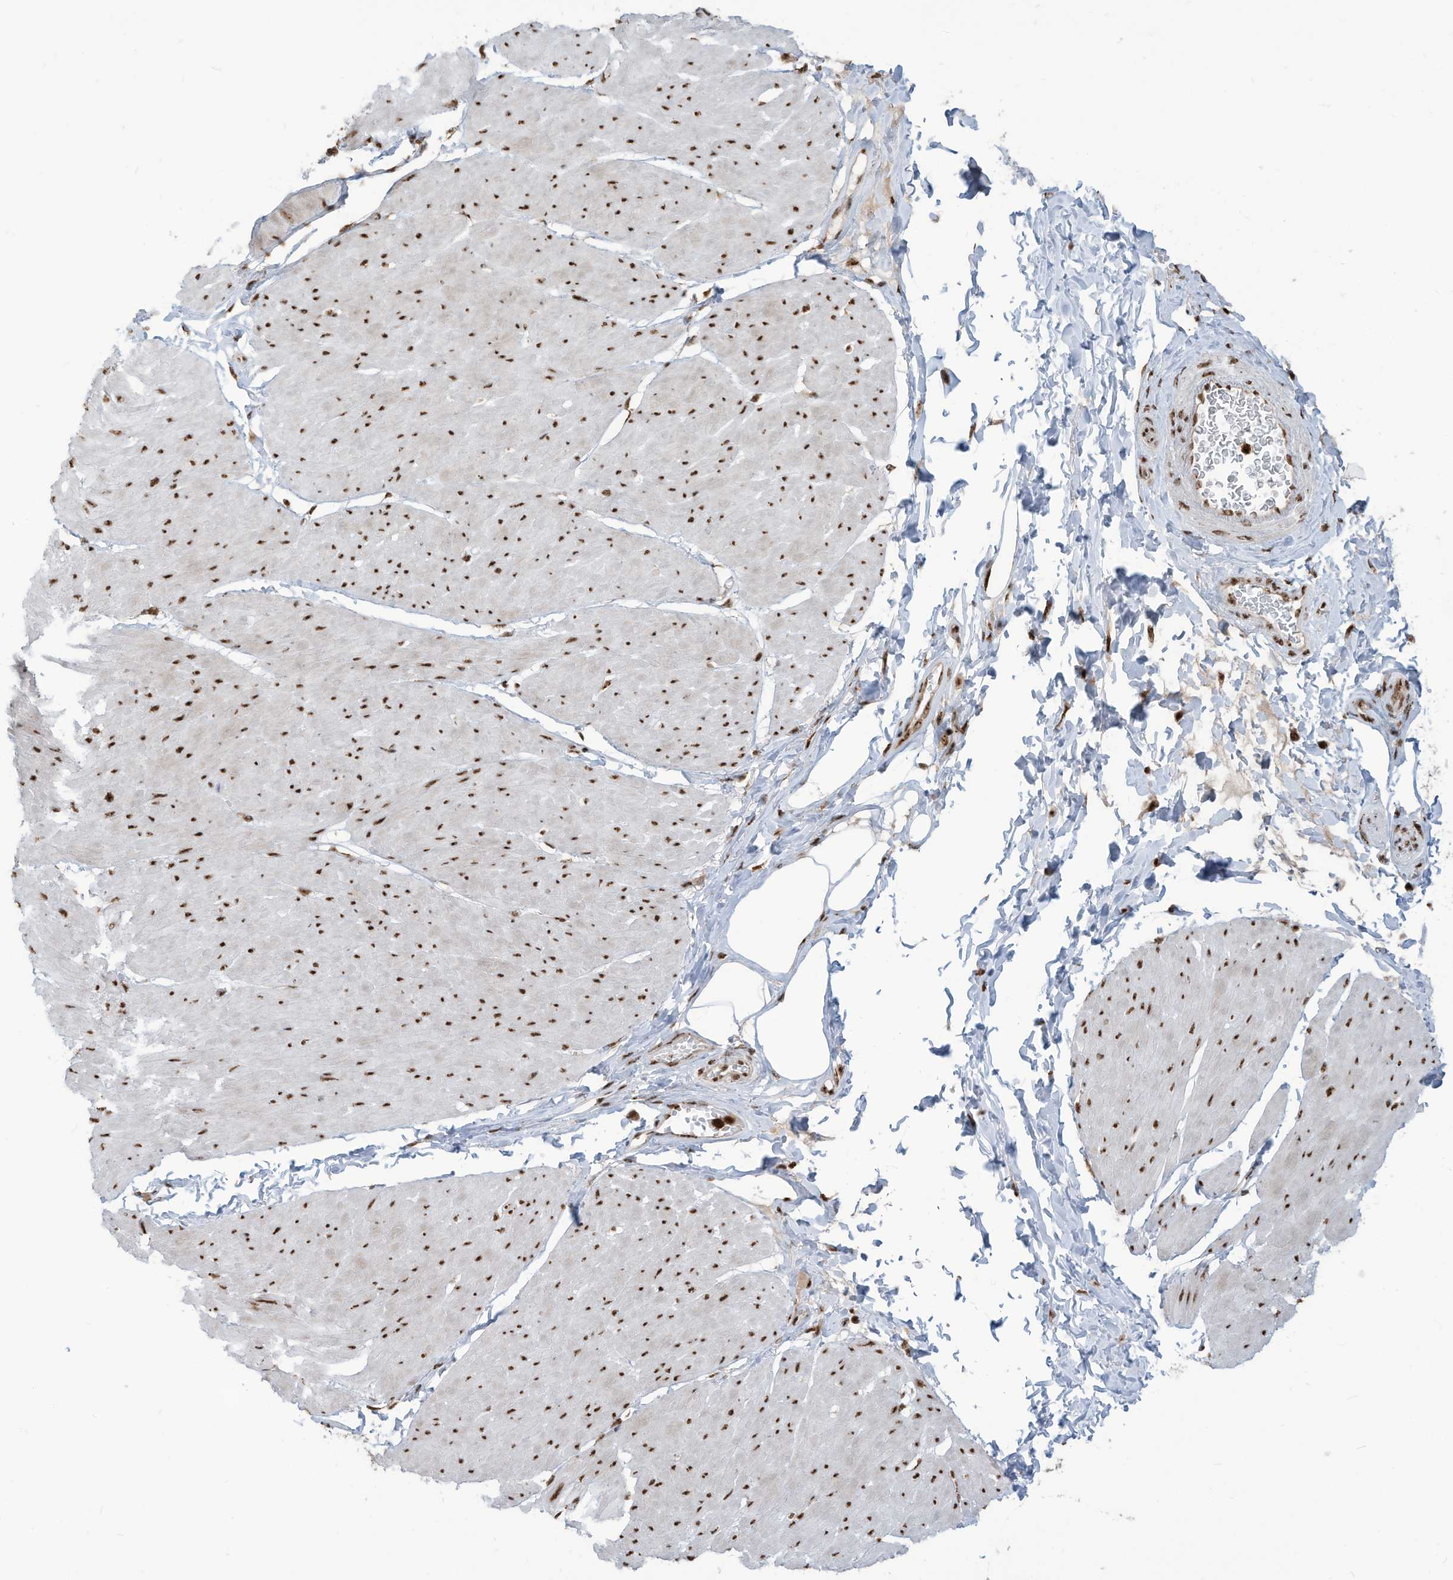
{"staining": {"intensity": "moderate", "quantity": ">75%", "location": "nuclear"}, "tissue": "smooth muscle", "cell_type": "Smooth muscle cells", "image_type": "normal", "snomed": [{"axis": "morphology", "description": "Urothelial carcinoma, High grade"}, {"axis": "topography", "description": "Urinary bladder"}], "caption": "A histopathology image of human smooth muscle stained for a protein reveals moderate nuclear brown staining in smooth muscle cells. (DAB (3,3'-diaminobenzidine) IHC with brightfield microscopy, high magnification).", "gene": "LBH", "patient": {"sex": "male", "age": 46}}